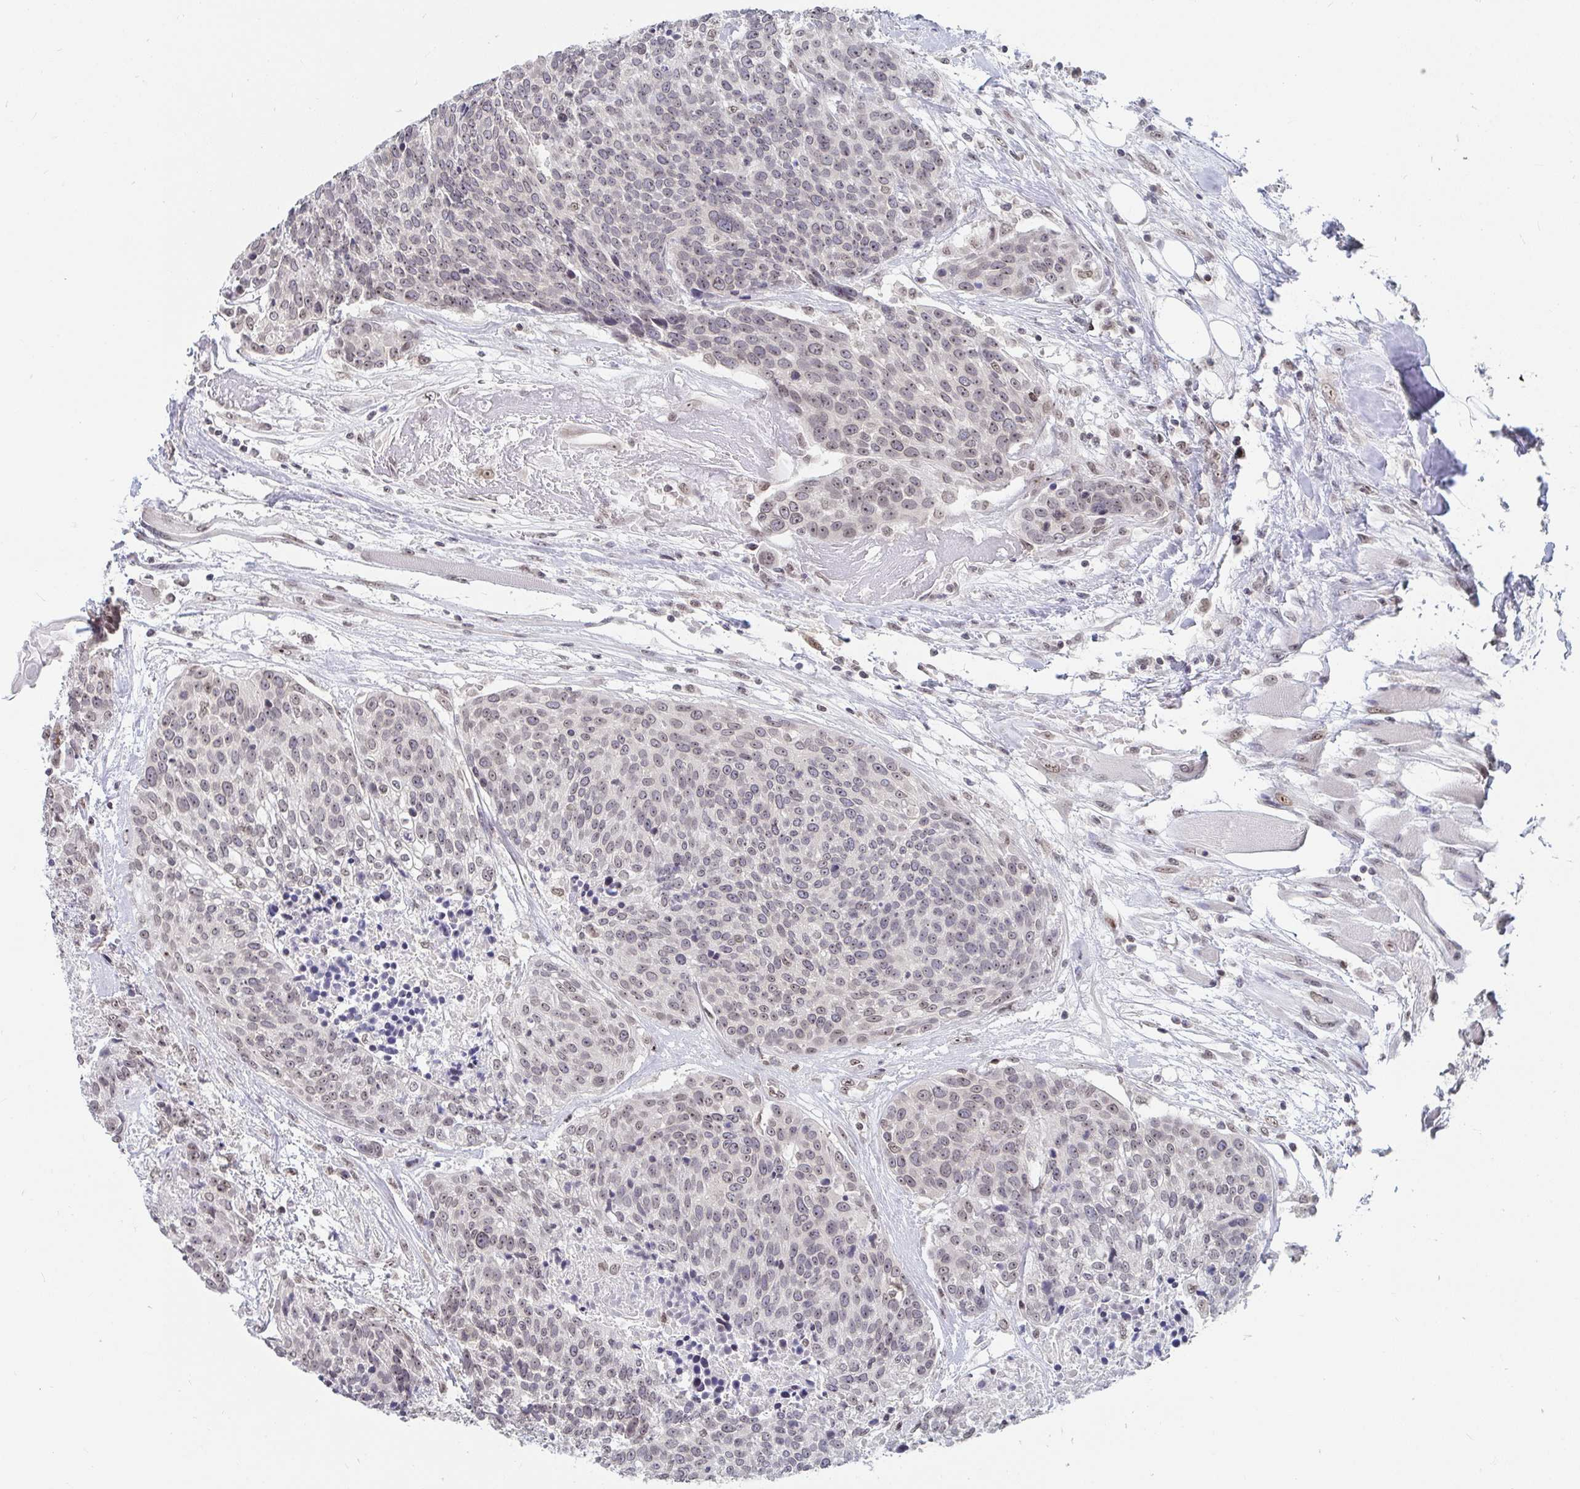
{"staining": {"intensity": "weak", "quantity": "<25%", "location": "nuclear"}, "tissue": "head and neck cancer", "cell_type": "Tumor cells", "image_type": "cancer", "snomed": [{"axis": "morphology", "description": "Squamous cell carcinoma, NOS"}, {"axis": "topography", "description": "Oral tissue"}, {"axis": "topography", "description": "Head-Neck"}], "caption": "The IHC photomicrograph has no significant staining in tumor cells of head and neck squamous cell carcinoma tissue. (DAB (3,3'-diaminobenzidine) IHC with hematoxylin counter stain).", "gene": "TRIP12", "patient": {"sex": "male", "age": 64}}